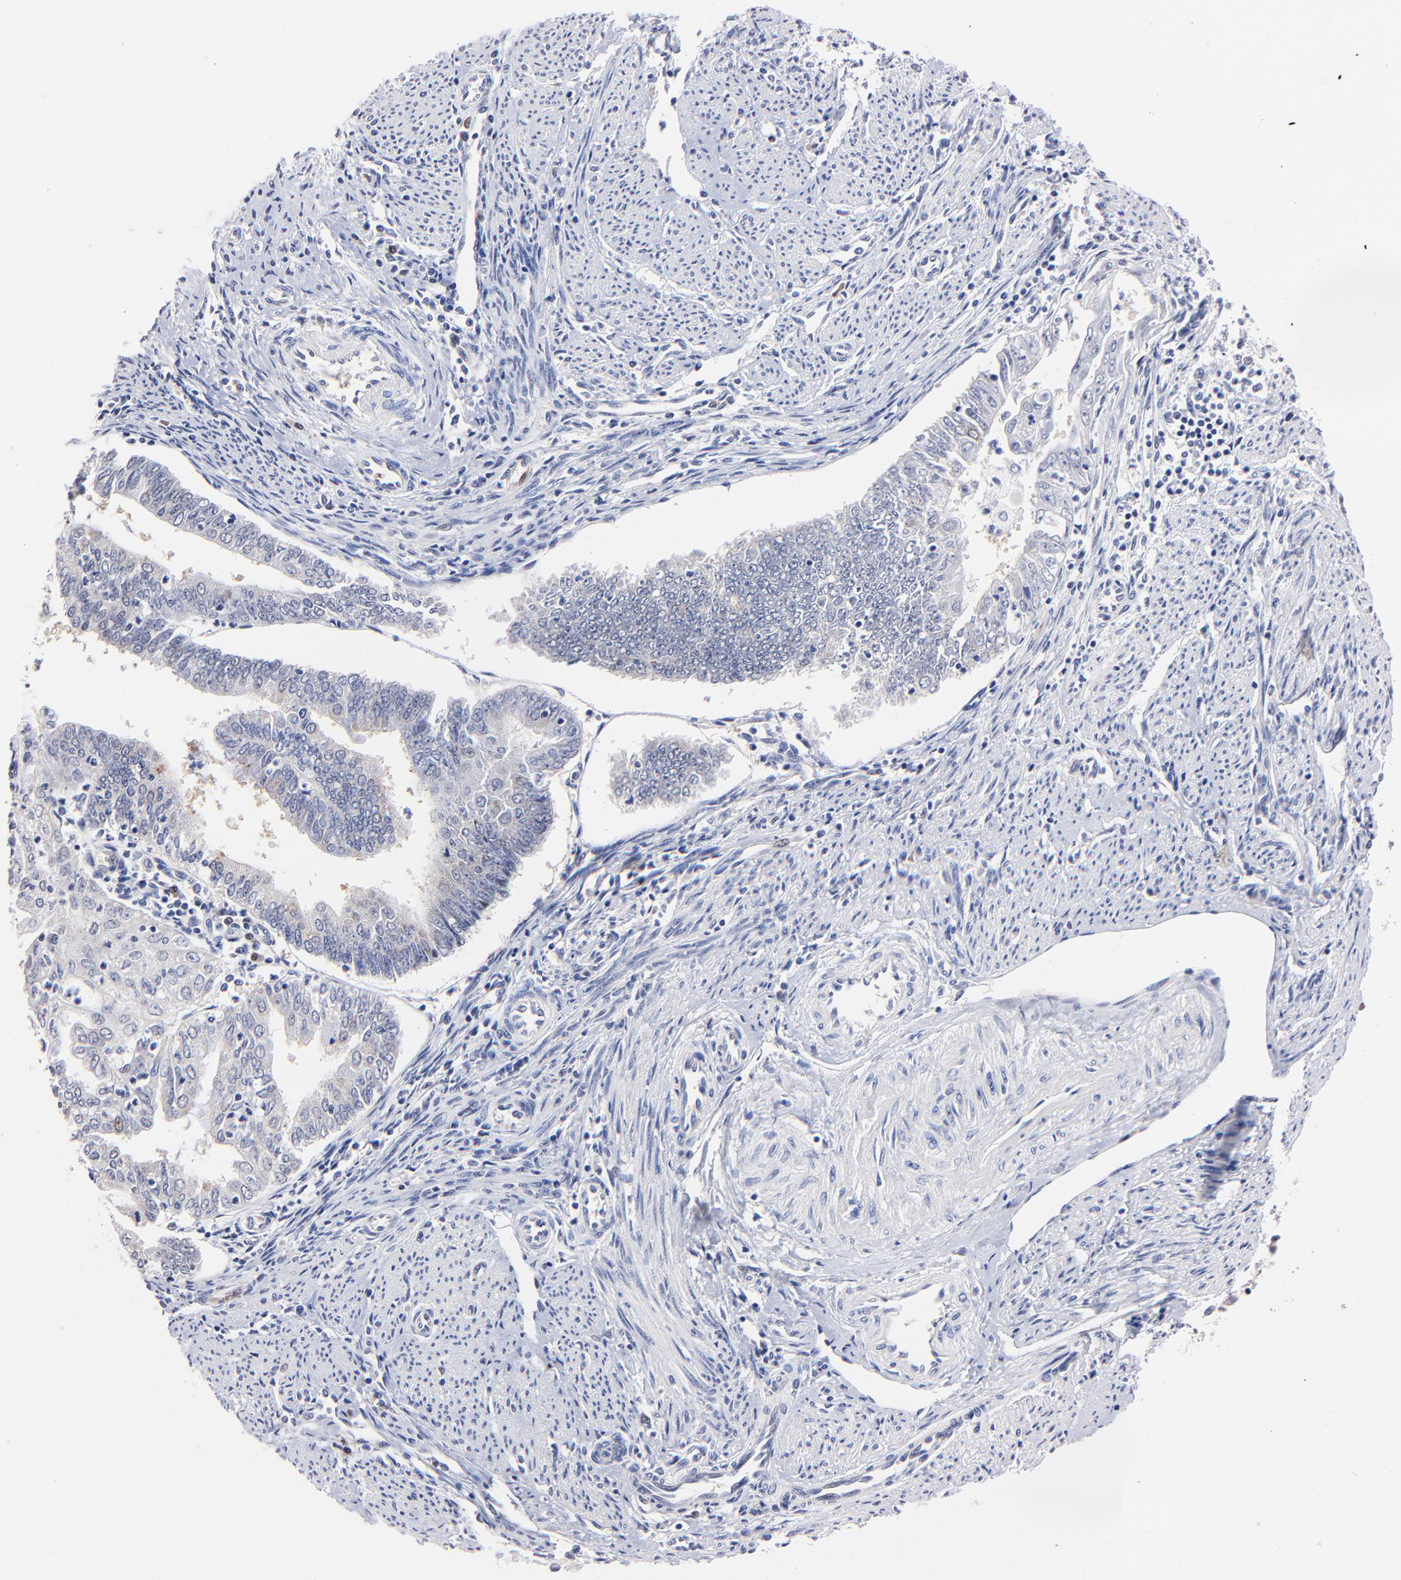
{"staining": {"intensity": "negative", "quantity": "none", "location": "none"}, "tissue": "endometrial cancer", "cell_type": "Tumor cells", "image_type": "cancer", "snomed": [{"axis": "morphology", "description": "Adenocarcinoma, NOS"}, {"axis": "topography", "description": "Endometrium"}], "caption": "A high-resolution micrograph shows IHC staining of endometrial cancer (adenocarcinoma), which displays no significant positivity in tumor cells. The staining is performed using DAB brown chromogen with nuclei counter-stained in using hematoxylin.", "gene": "ZNF155", "patient": {"sex": "female", "age": 75}}